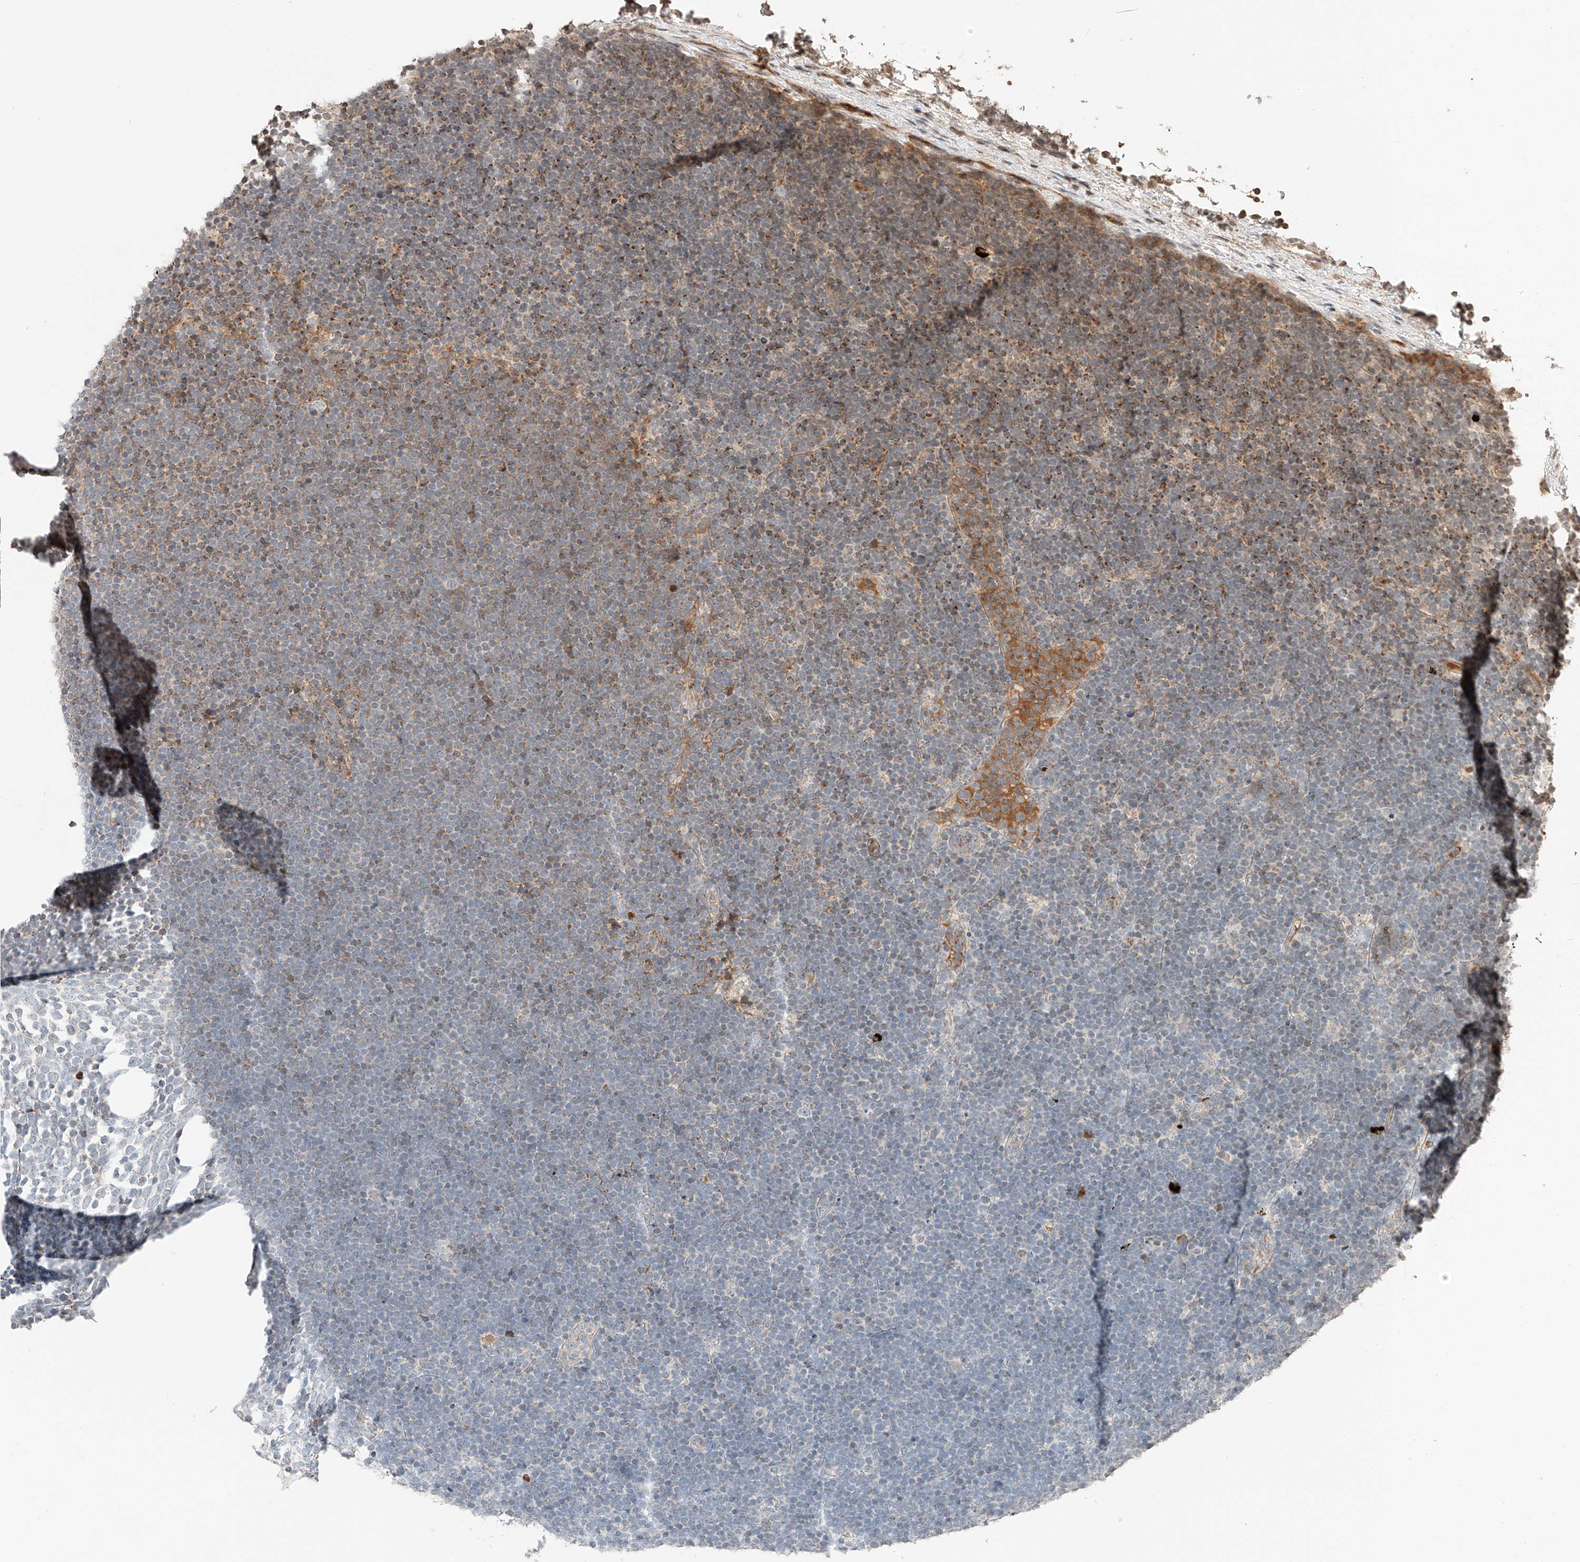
{"staining": {"intensity": "weak", "quantity": "25%-75%", "location": "cytoplasmic/membranous"}, "tissue": "lymphoma", "cell_type": "Tumor cells", "image_type": "cancer", "snomed": [{"axis": "morphology", "description": "Malignant lymphoma, non-Hodgkin's type, High grade"}, {"axis": "topography", "description": "Lymph node"}], "caption": "Human malignant lymphoma, non-Hodgkin's type (high-grade) stained with a brown dye exhibits weak cytoplasmic/membranous positive positivity in approximately 25%-75% of tumor cells.", "gene": "ARHGAP33", "patient": {"sex": "male", "age": 13}}